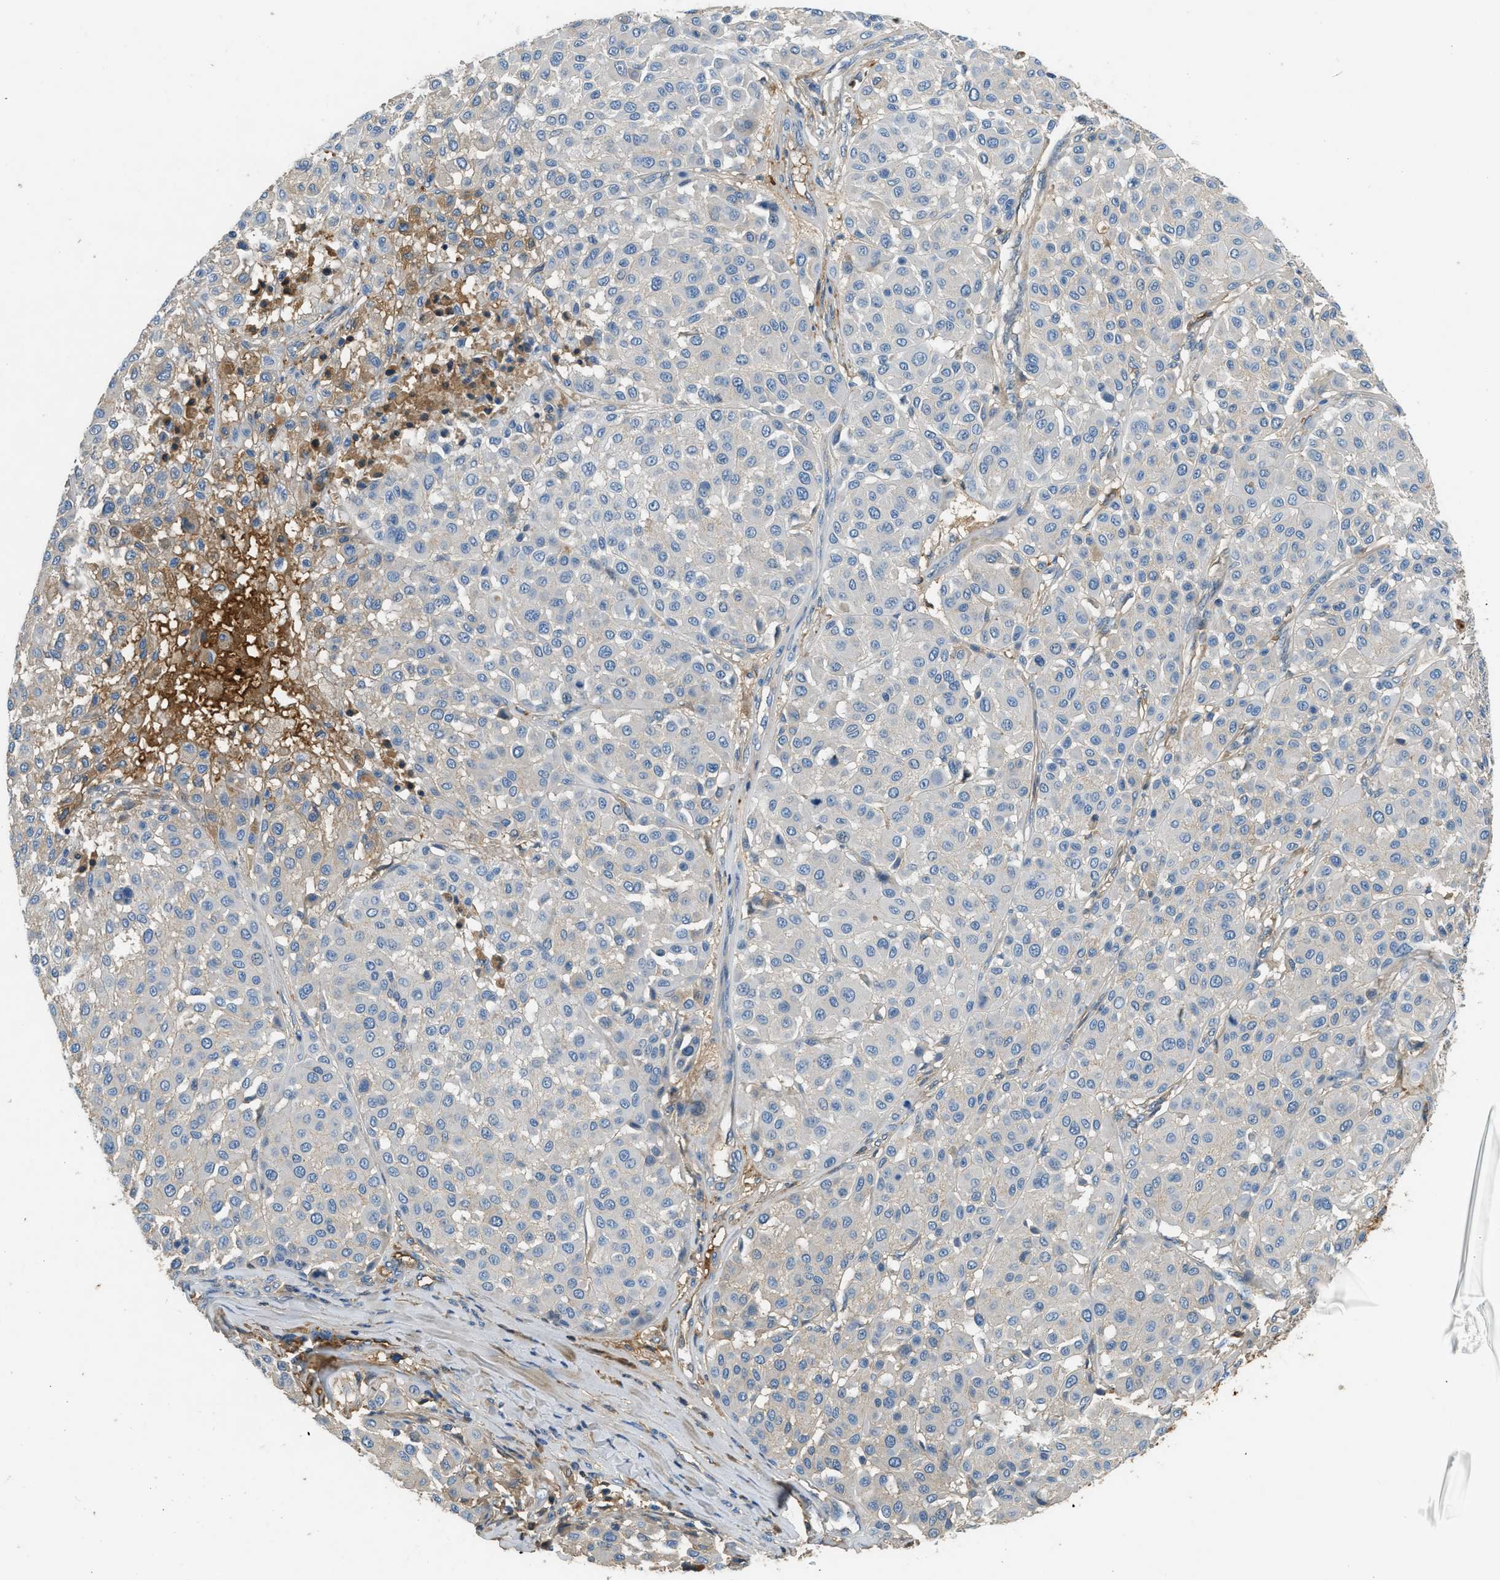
{"staining": {"intensity": "negative", "quantity": "none", "location": "none"}, "tissue": "melanoma", "cell_type": "Tumor cells", "image_type": "cancer", "snomed": [{"axis": "morphology", "description": "Malignant melanoma, Metastatic site"}, {"axis": "topography", "description": "Soft tissue"}], "caption": "IHC of human melanoma displays no expression in tumor cells.", "gene": "STC1", "patient": {"sex": "male", "age": 41}}